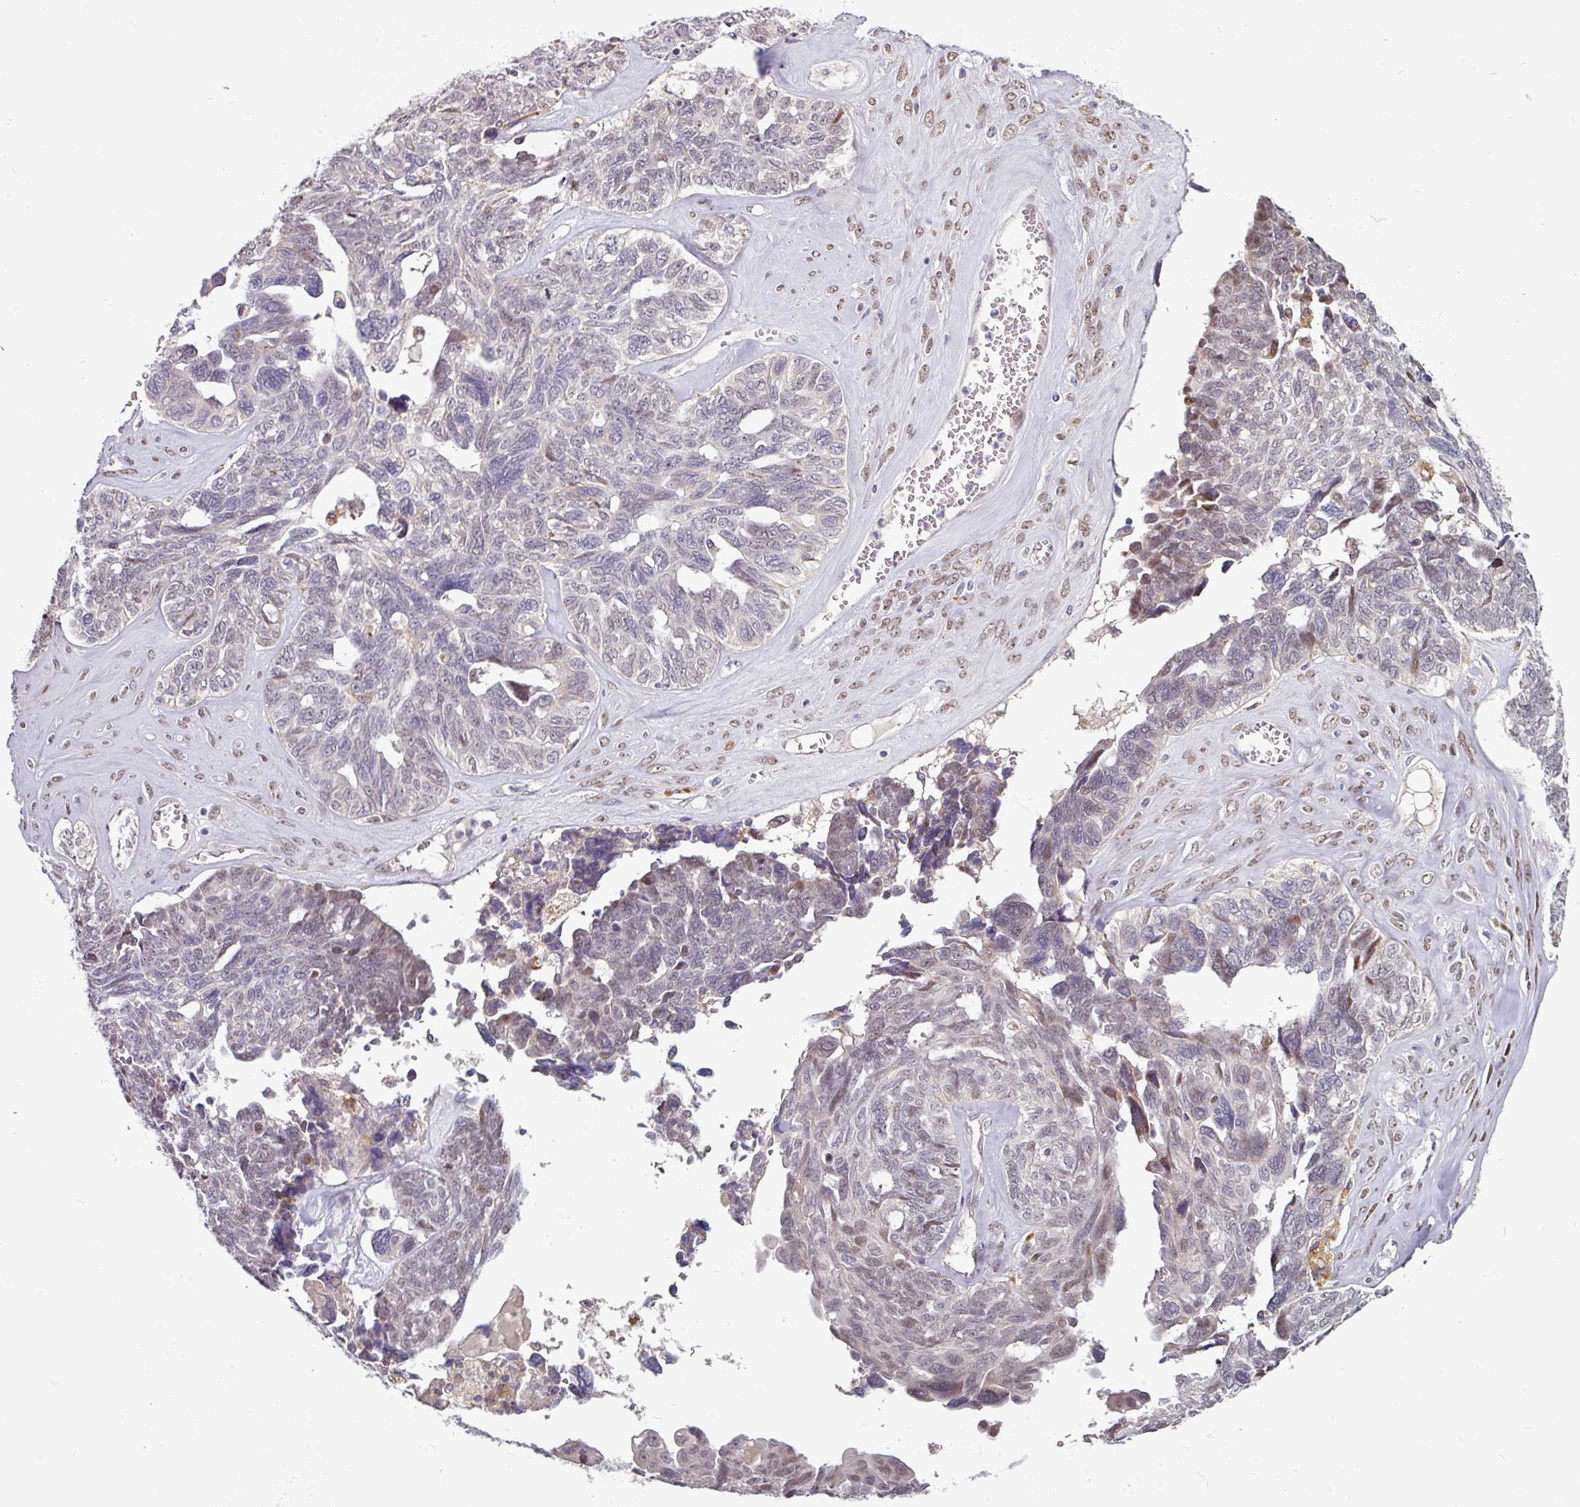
{"staining": {"intensity": "weak", "quantity": "<25%", "location": "cytoplasmic/membranous"}, "tissue": "ovarian cancer", "cell_type": "Tumor cells", "image_type": "cancer", "snomed": [{"axis": "morphology", "description": "Cystadenocarcinoma, serous, NOS"}, {"axis": "topography", "description": "Ovary"}], "caption": "Immunohistochemical staining of ovarian cancer (serous cystadenocarcinoma) shows no significant staining in tumor cells.", "gene": "SWSAP1", "patient": {"sex": "female", "age": 79}}